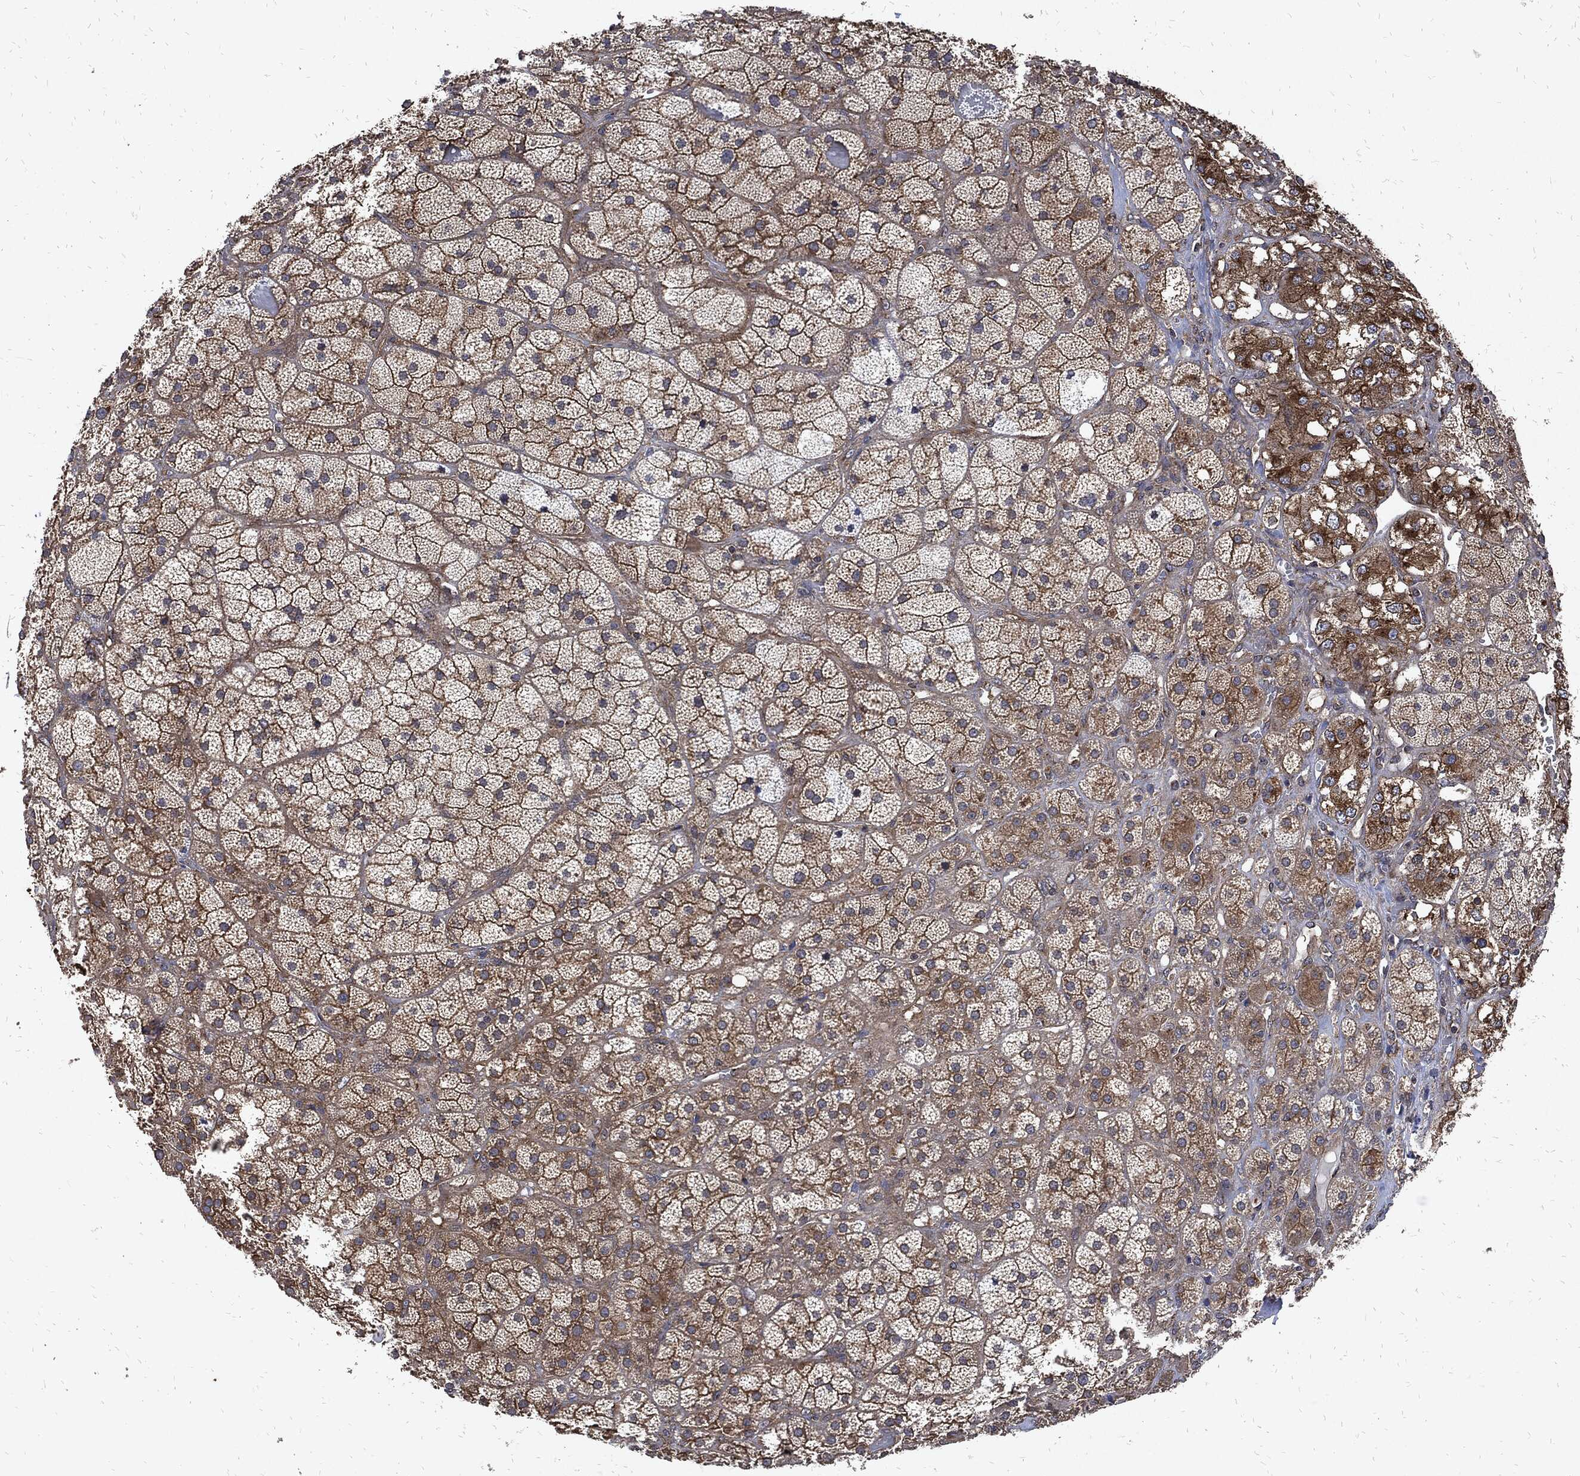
{"staining": {"intensity": "moderate", "quantity": ">75%", "location": "cytoplasmic/membranous"}, "tissue": "adrenal gland", "cell_type": "Glandular cells", "image_type": "normal", "snomed": [{"axis": "morphology", "description": "Normal tissue, NOS"}, {"axis": "topography", "description": "Adrenal gland"}], "caption": "Immunohistochemical staining of benign human adrenal gland shows moderate cytoplasmic/membranous protein positivity in approximately >75% of glandular cells.", "gene": "DCTN1", "patient": {"sex": "male", "age": 57}}